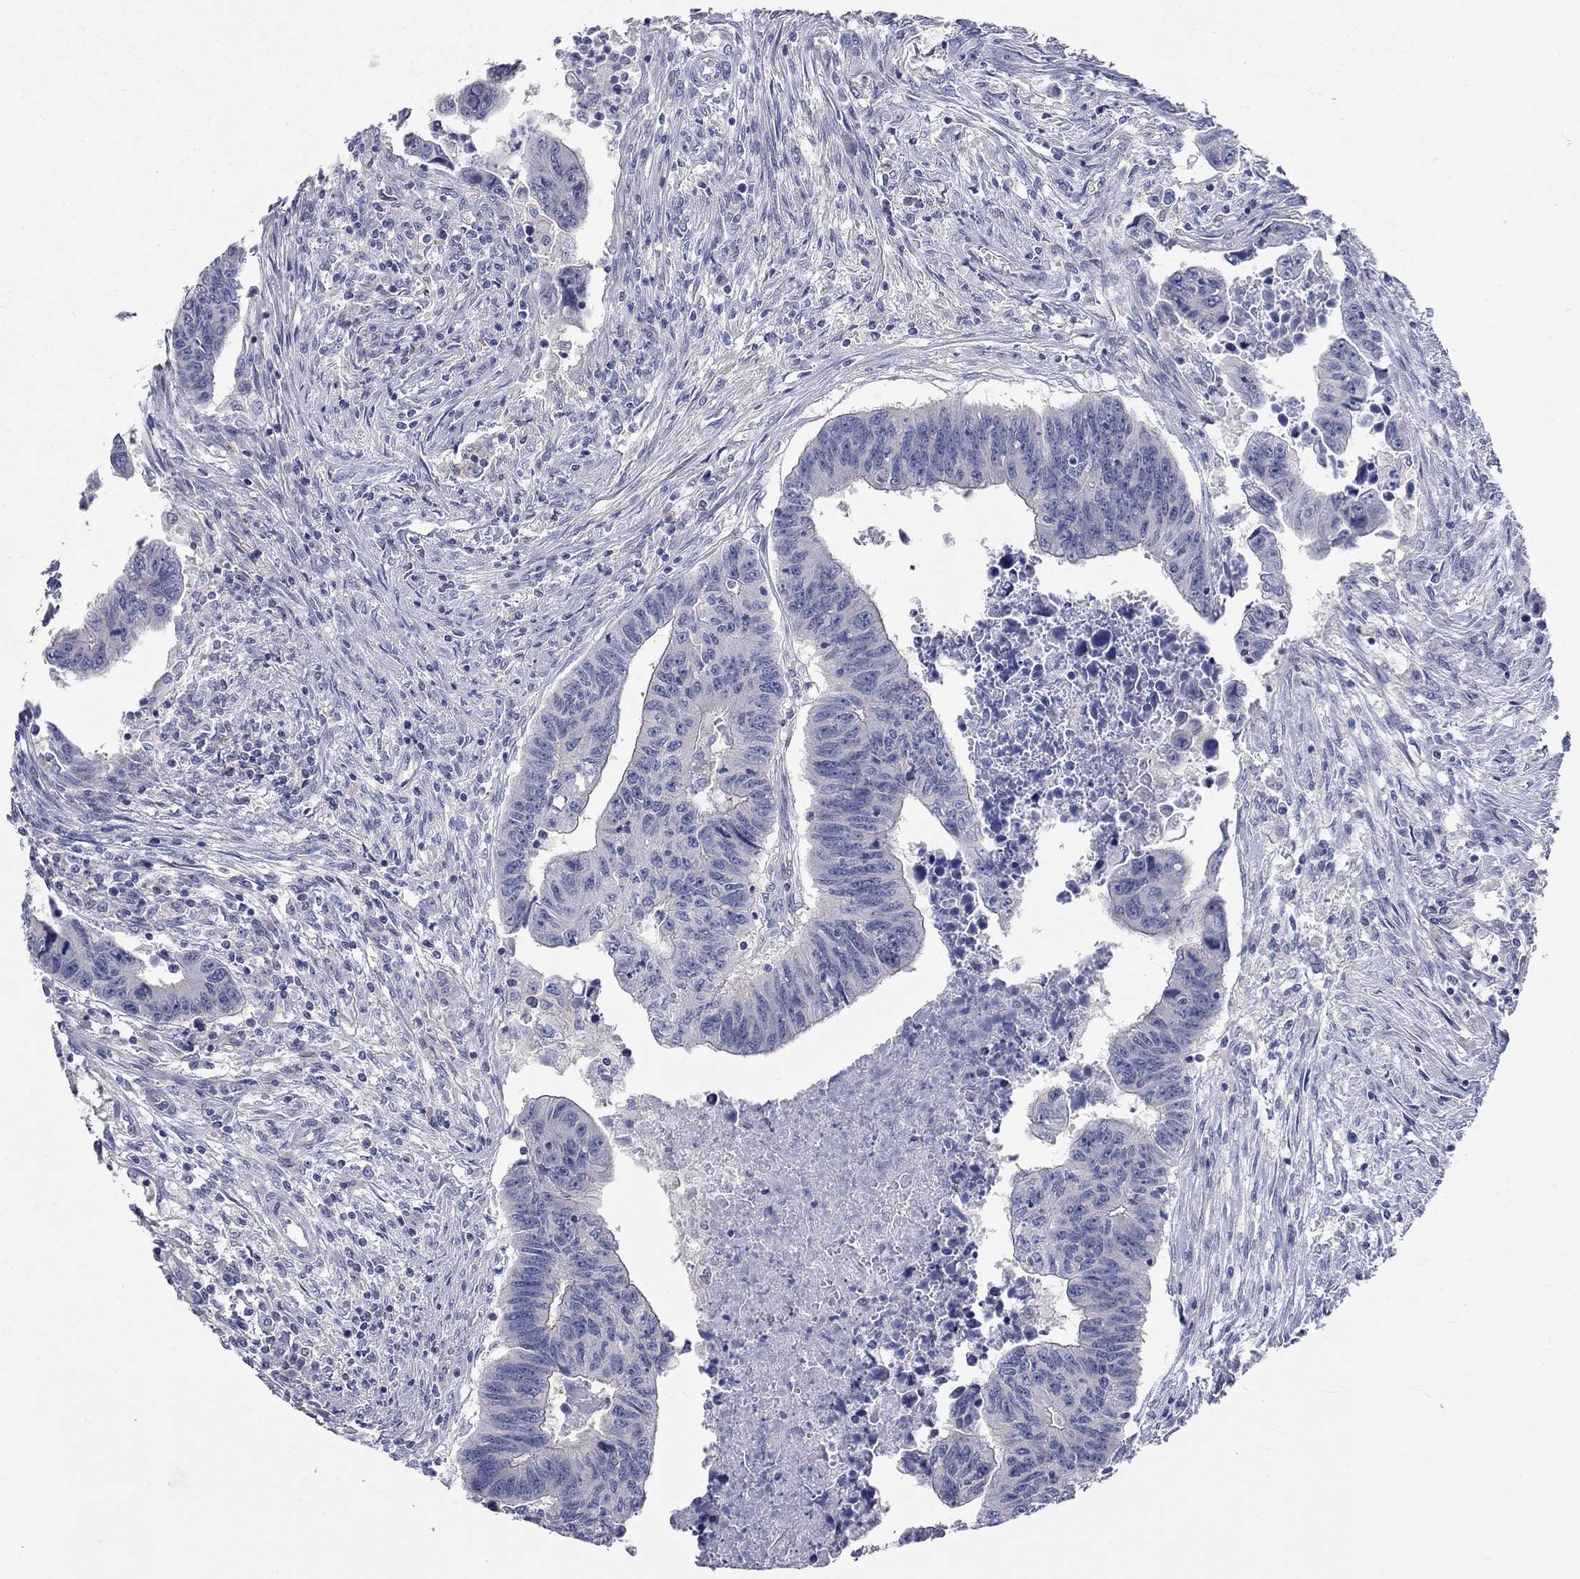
{"staining": {"intensity": "negative", "quantity": "none", "location": "none"}, "tissue": "colorectal cancer", "cell_type": "Tumor cells", "image_type": "cancer", "snomed": [{"axis": "morphology", "description": "Adenocarcinoma, NOS"}, {"axis": "topography", "description": "Rectum"}], "caption": "Protein analysis of colorectal adenocarcinoma reveals no significant expression in tumor cells.", "gene": "PCDHGA10", "patient": {"sex": "female", "age": 85}}